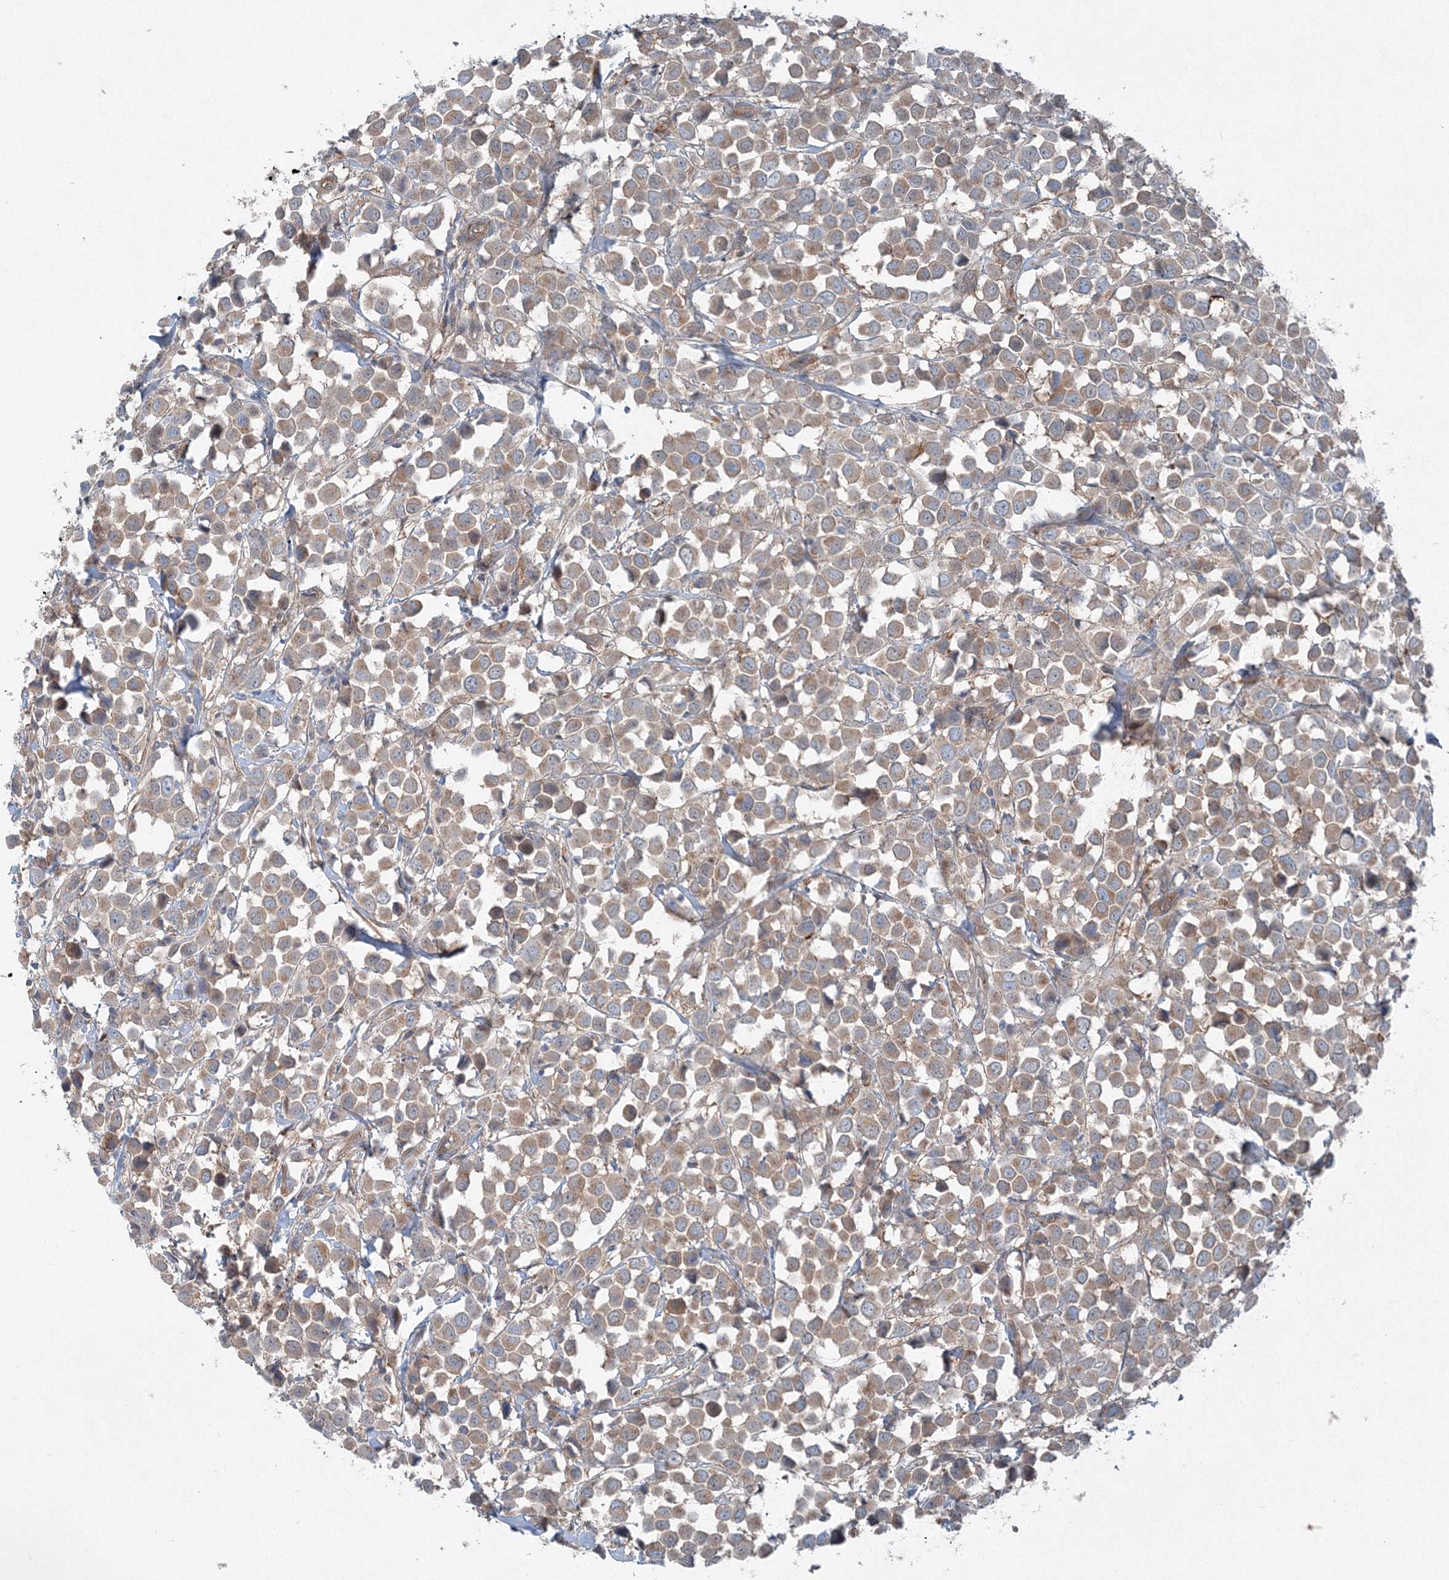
{"staining": {"intensity": "moderate", "quantity": ">75%", "location": "cytoplasmic/membranous"}, "tissue": "breast cancer", "cell_type": "Tumor cells", "image_type": "cancer", "snomed": [{"axis": "morphology", "description": "Duct carcinoma"}, {"axis": "topography", "description": "Breast"}], "caption": "Breast invasive ductal carcinoma stained with immunohistochemistry shows moderate cytoplasmic/membranous positivity in about >75% of tumor cells.", "gene": "TPRKB", "patient": {"sex": "female", "age": 61}}